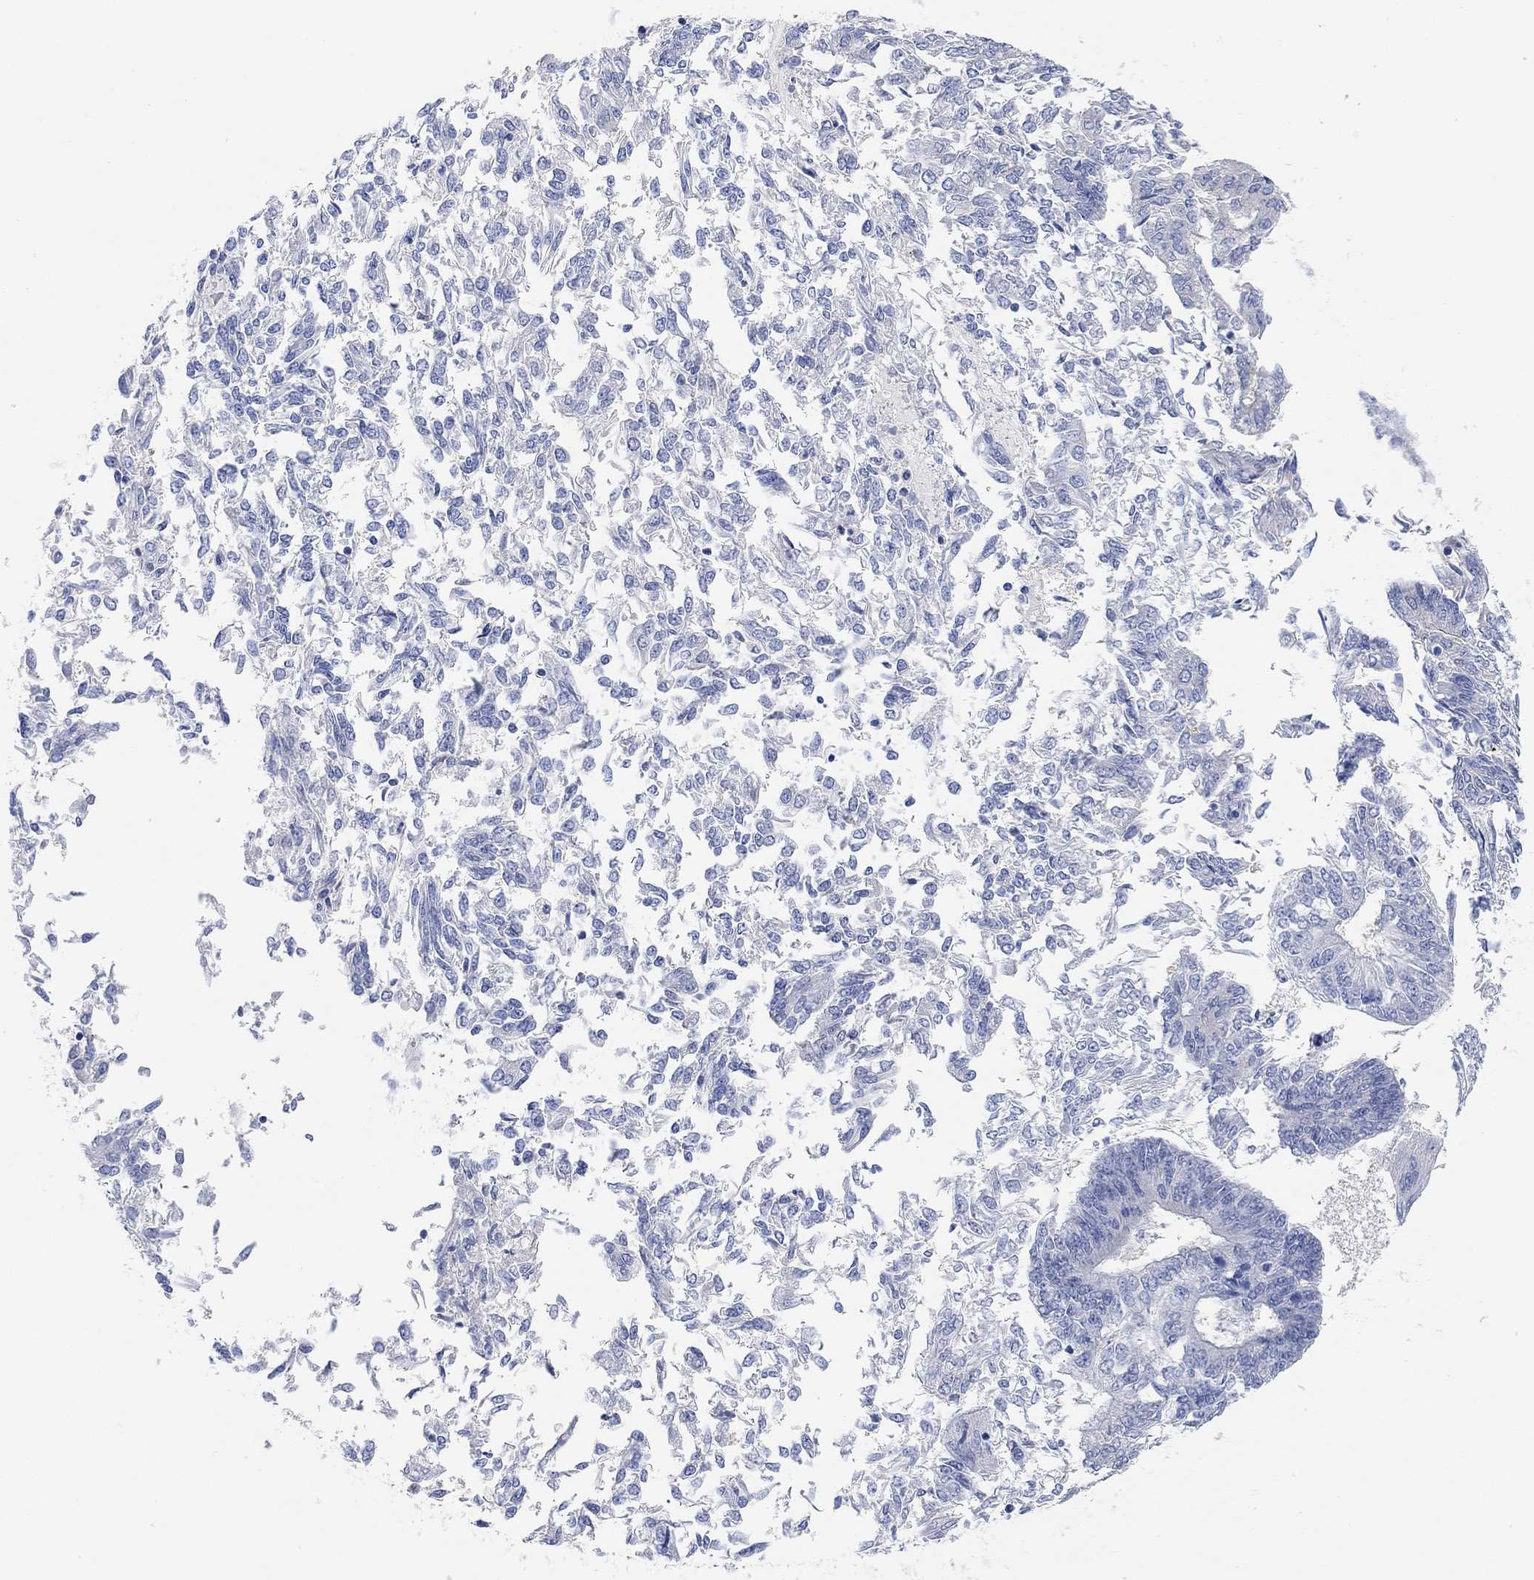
{"staining": {"intensity": "negative", "quantity": "none", "location": "none"}, "tissue": "endometrial cancer", "cell_type": "Tumor cells", "image_type": "cancer", "snomed": [{"axis": "morphology", "description": "Adenocarcinoma, NOS"}, {"axis": "topography", "description": "Endometrium"}], "caption": "DAB (3,3'-diaminobenzidine) immunohistochemical staining of human endometrial adenocarcinoma demonstrates no significant positivity in tumor cells.", "gene": "RGS1", "patient": {"sex": "female", "age": 58}}